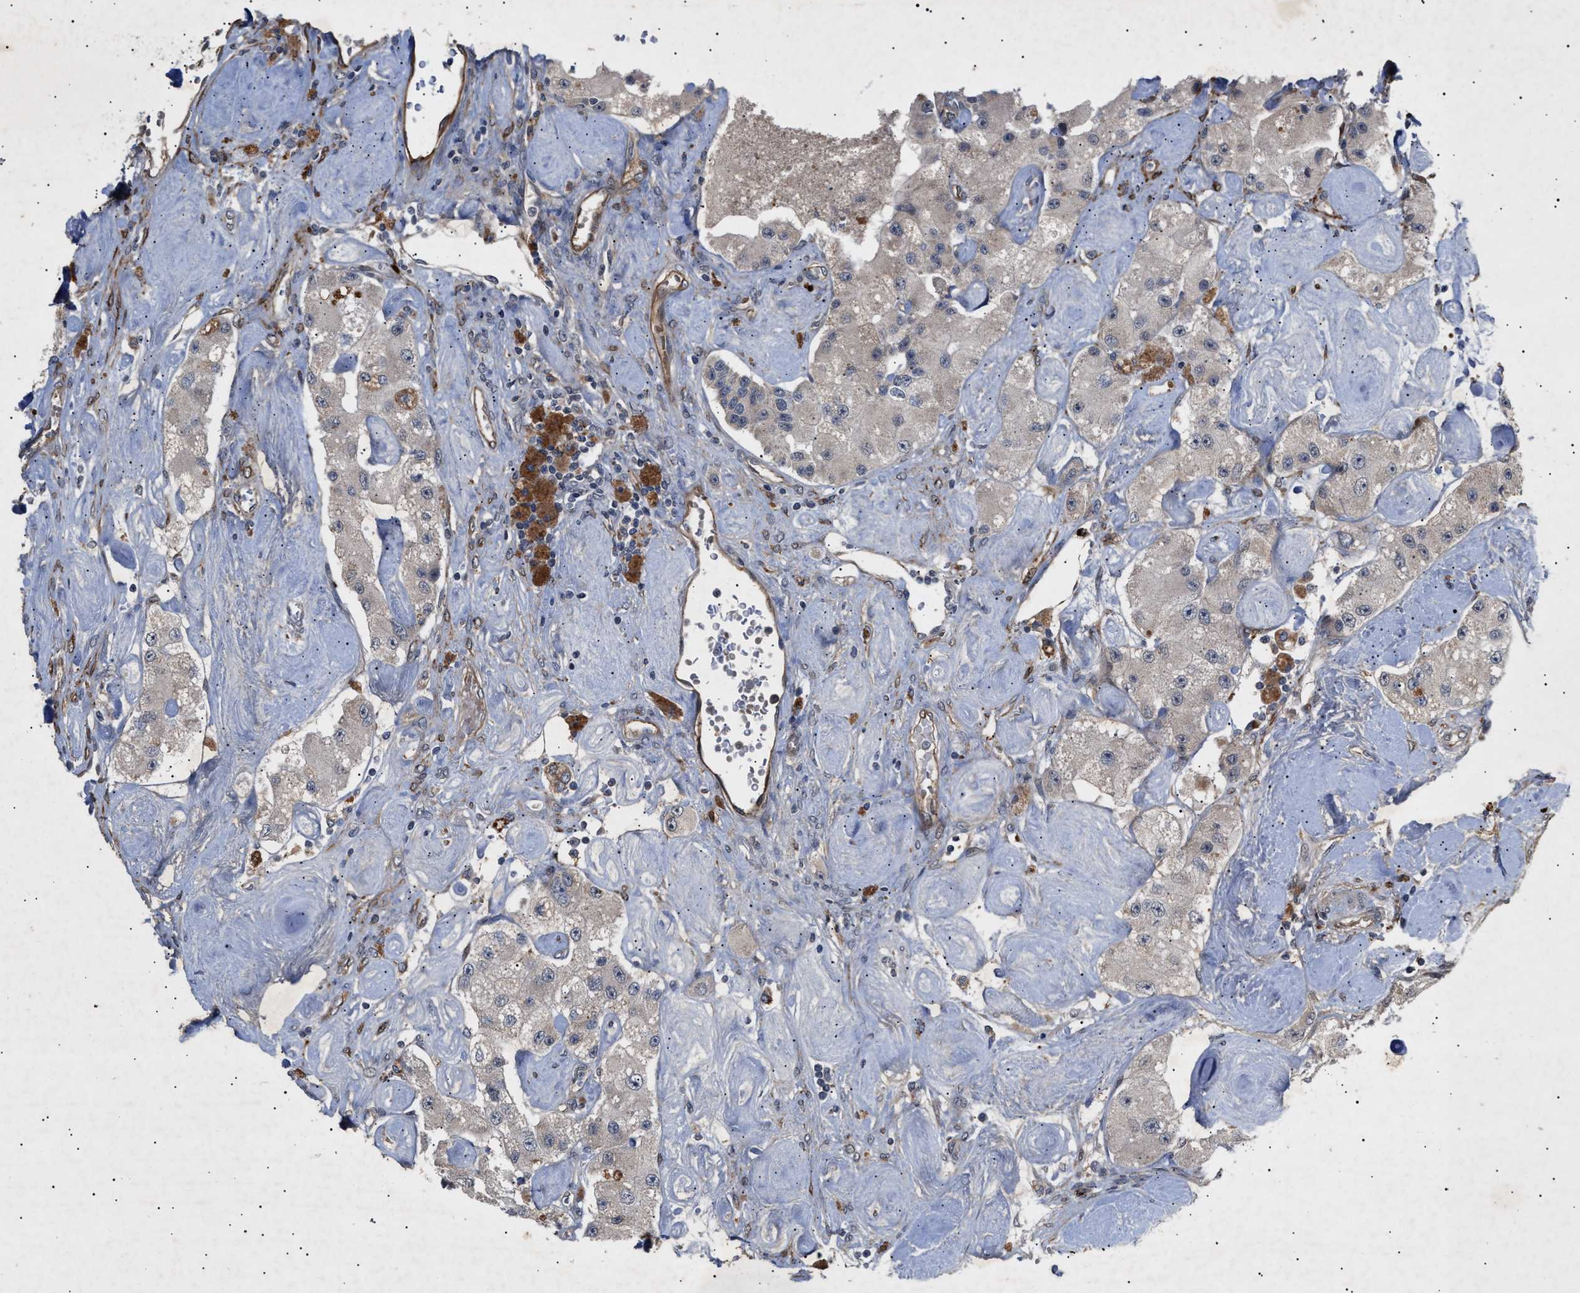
{"staining": {"intensity": "weak", "quantity": "<25%", "location": "cytoplasmic/membranous"}, "tissue": "carcinoid", "cell_type": "Tumor cells", "image_type": "cancer", "snomed": [{"axis": "morphology", "description": "Carcinoid, malignant, NOS"}, {"axis": "topography", "description": "Pancreas"}], "caption": "This is an immunohistochemistry (IHC) histopathology image of human carcinoid (malignant). There is no positivity in tumor cells.", "gene": "SIRT5", "patient": {"sex": "male", "age": 41}}